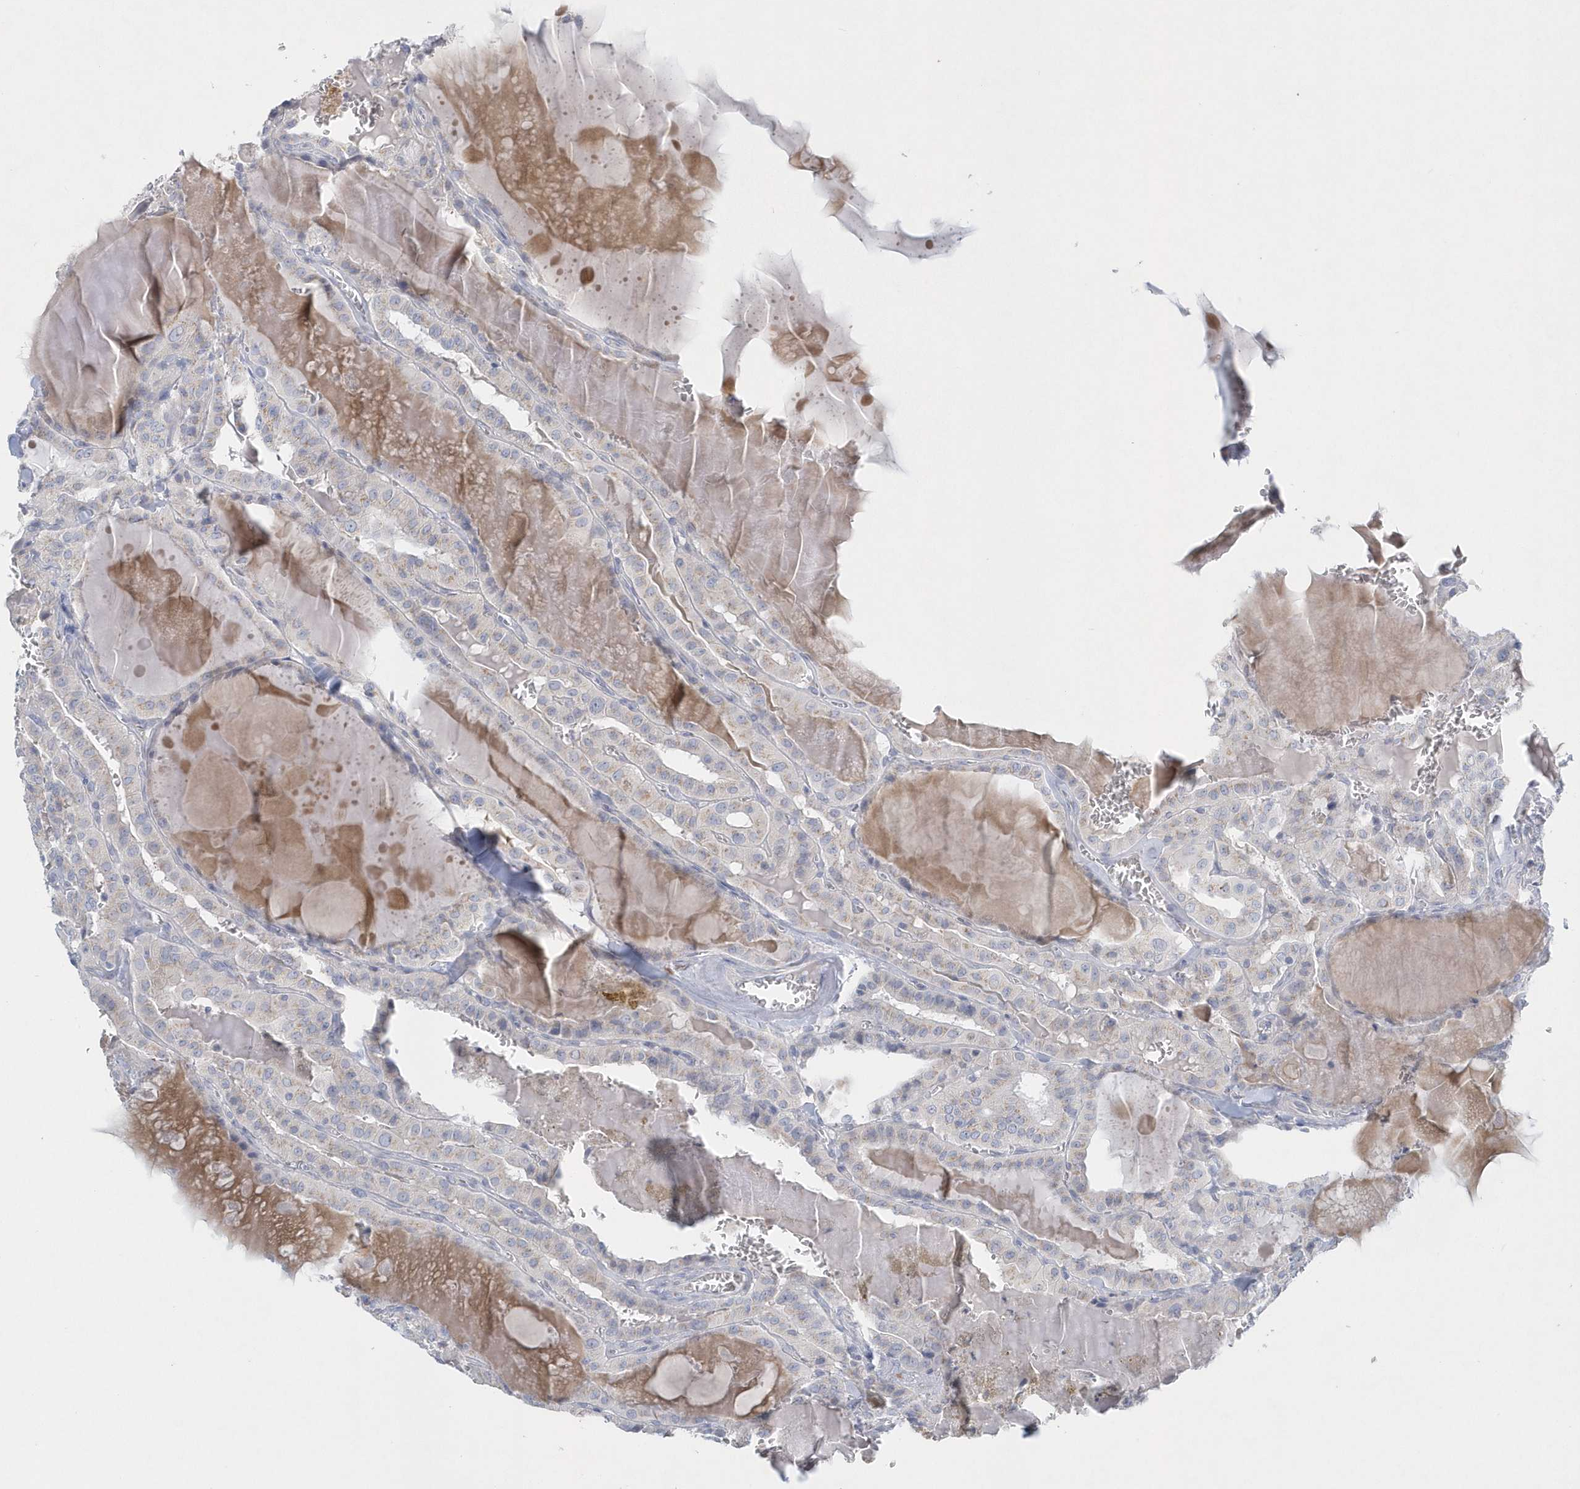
{"staining": {"intensity": "negative", "quantity": "none", "location": "none"}, "tissue": "thyroid cancer", "cell_type": "Tumor cells", "image_type": "cancer", "snomed": [{"axis": "morphology", "description": "Papillary adenocarcinoma, NOS"}, {"axis": "topography", "description": "Thyroid gland"}], "caption": "Human thyroid cancer stained for a protein using immunohistochemistry displays no positivity in tumor cells.", "gene": "SPATA18", "patient": {"sex": "male", "age": 52}}